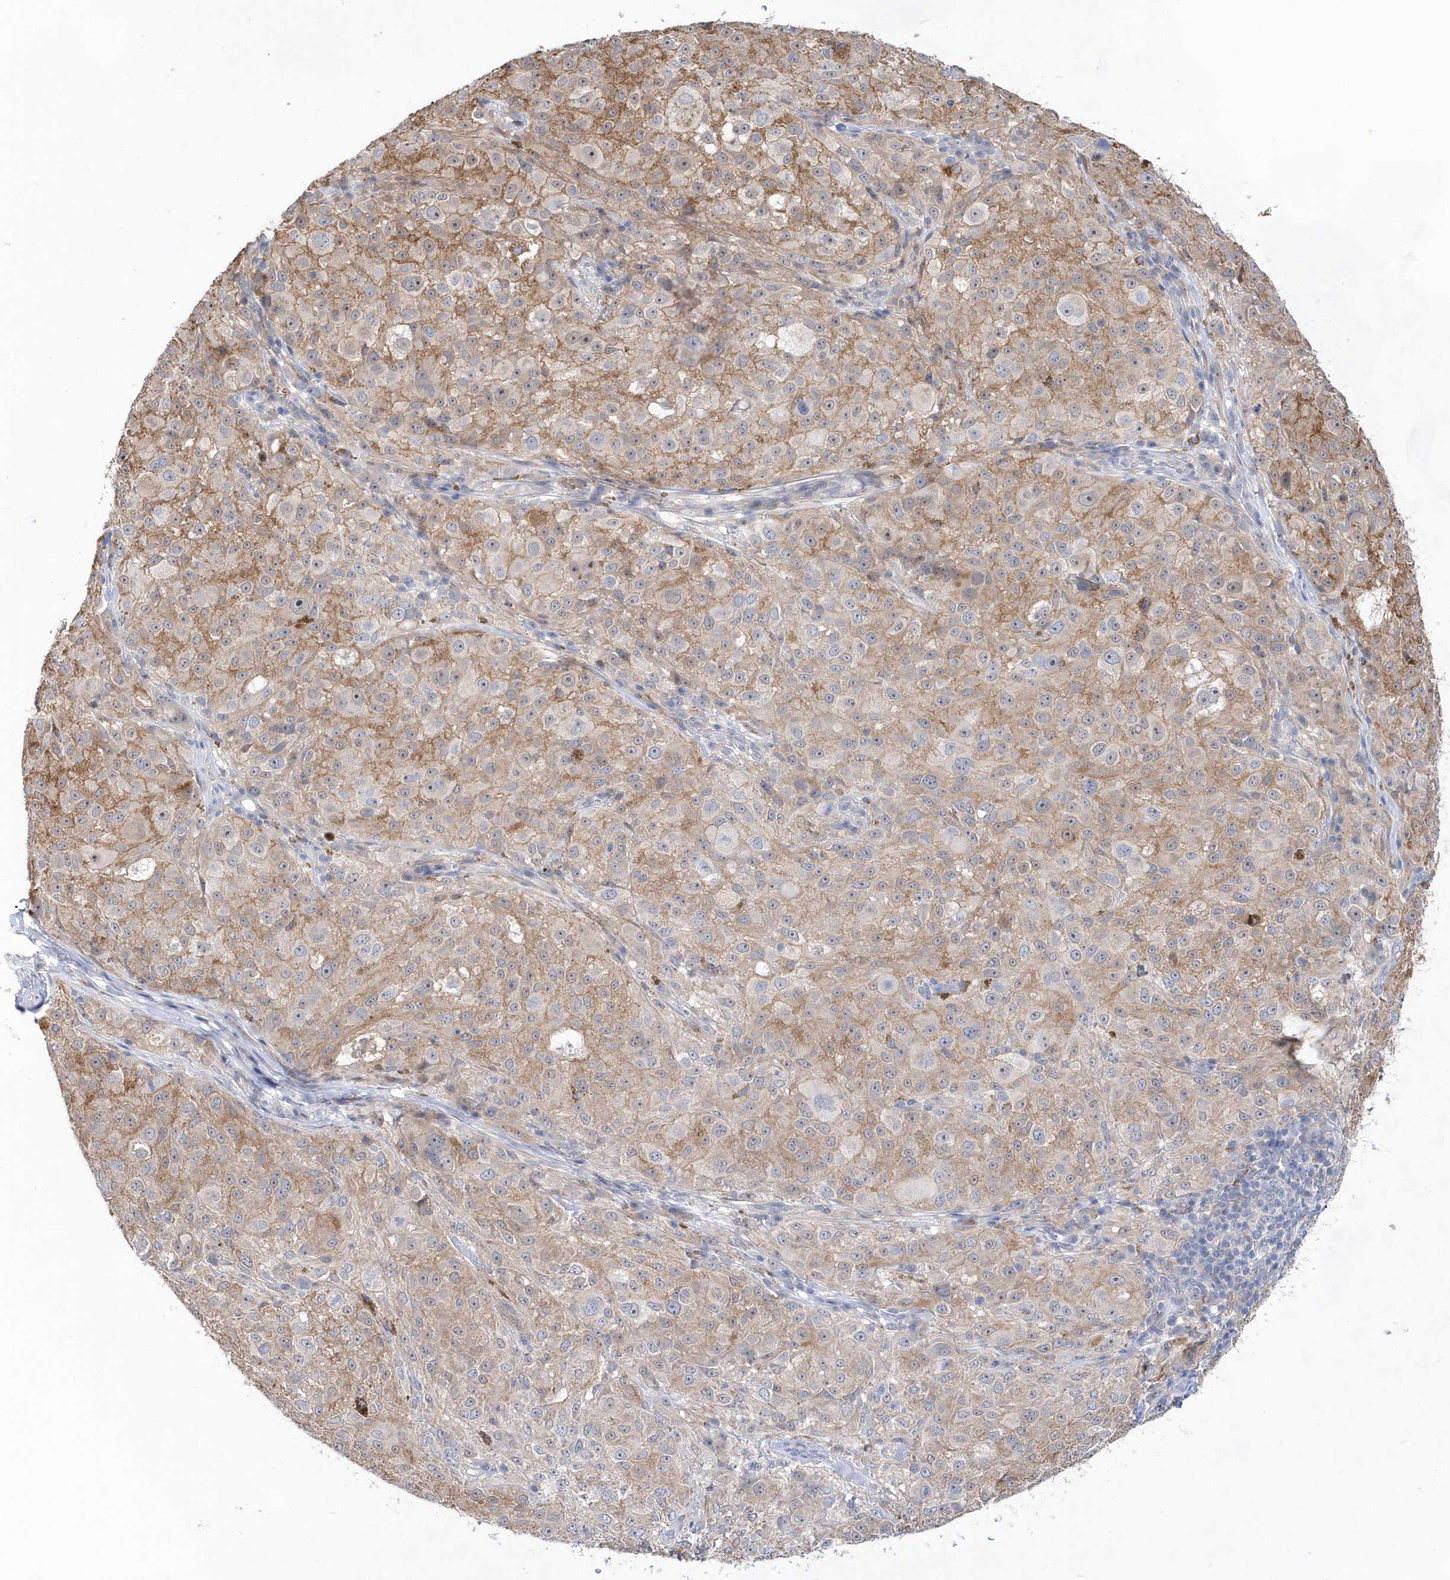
{"staining": {"intensity": "weak", "quantity": ">75%", "location": "cytoplasmic/membranous"}, "tissue": "melanoma", "cell_type": "Tumor cells", "image_type": "cancer", "snomed": [{"axis": "morphology", "description": "Necrosis, NOS"}, {"axis": "morphology", "description": "Malignant melanoma, NOS"}, {"axis": "topography", "description": "Skin"}], "caption": "An IHC micrograph of tumor tissue is shown. Protein staining in brown labels weak cytoplasmic/membranous positivity in melanoma within tumor cells. The protein is shown in brown color, while the nuclei are stained blue.", "gene": "BDH2", "patient": {"sex": "female", "age": 87}}